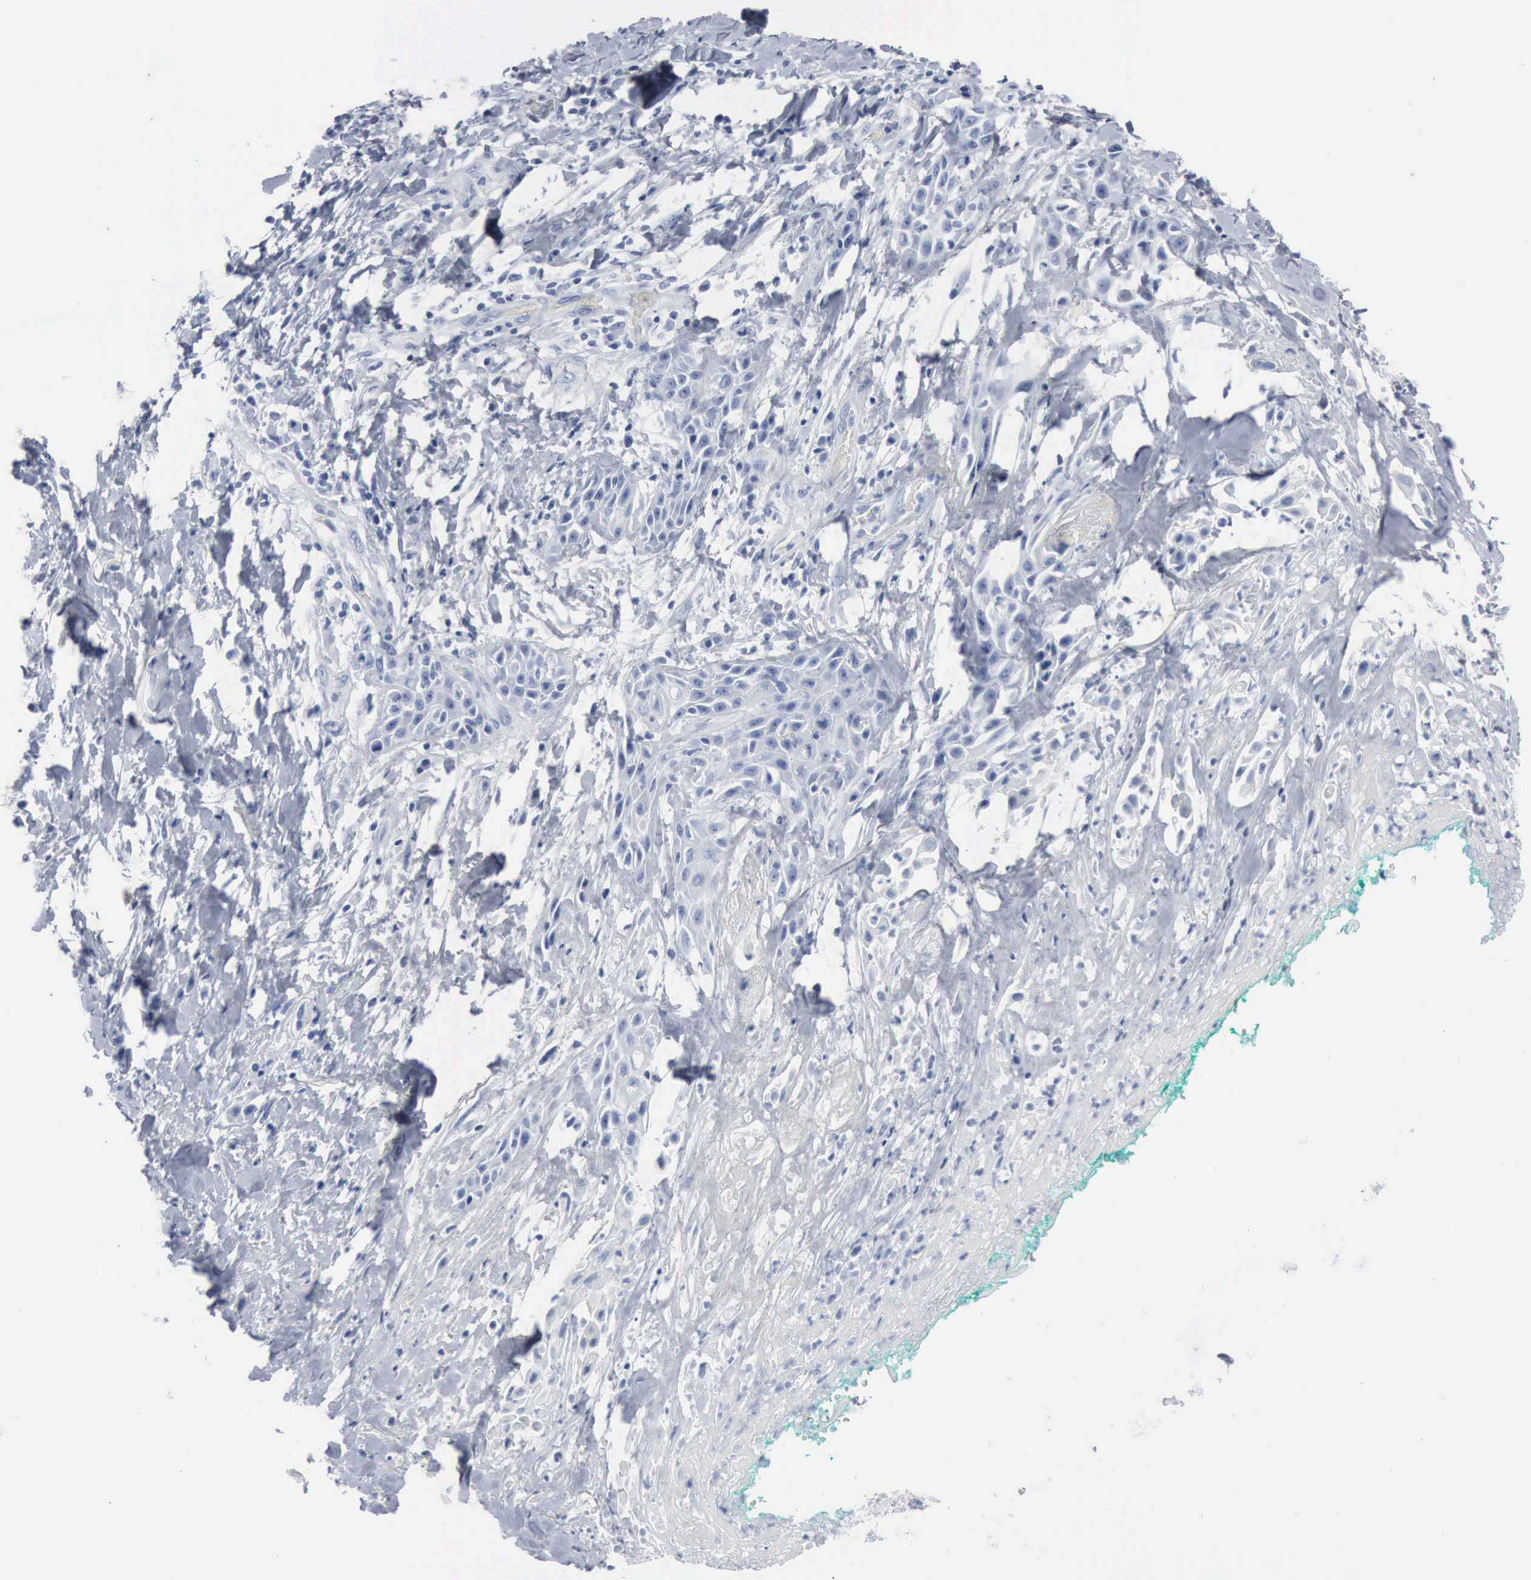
{"staining": {"intensity": "negative", "quantity": "none", "location": "none"}, "tissue": "skin cancer", "cell_type": "Tumor cells", "image_type": "cancer", "snomed": [{"axis": "morphology", "description": "Squamous cell carcinoma, NOS"}, {"axis": "topography", "description": "Skin"}, {"axis": "topography", "description": "Anal"}], "caption": "This is a histopathology image of IHC staining of skin squamous cell carcinoma, which shows no staining in tumor cells. Nuclei are stained in blue.", "gene": "DMD", "patient": {"sex": "male", "age": 64}}